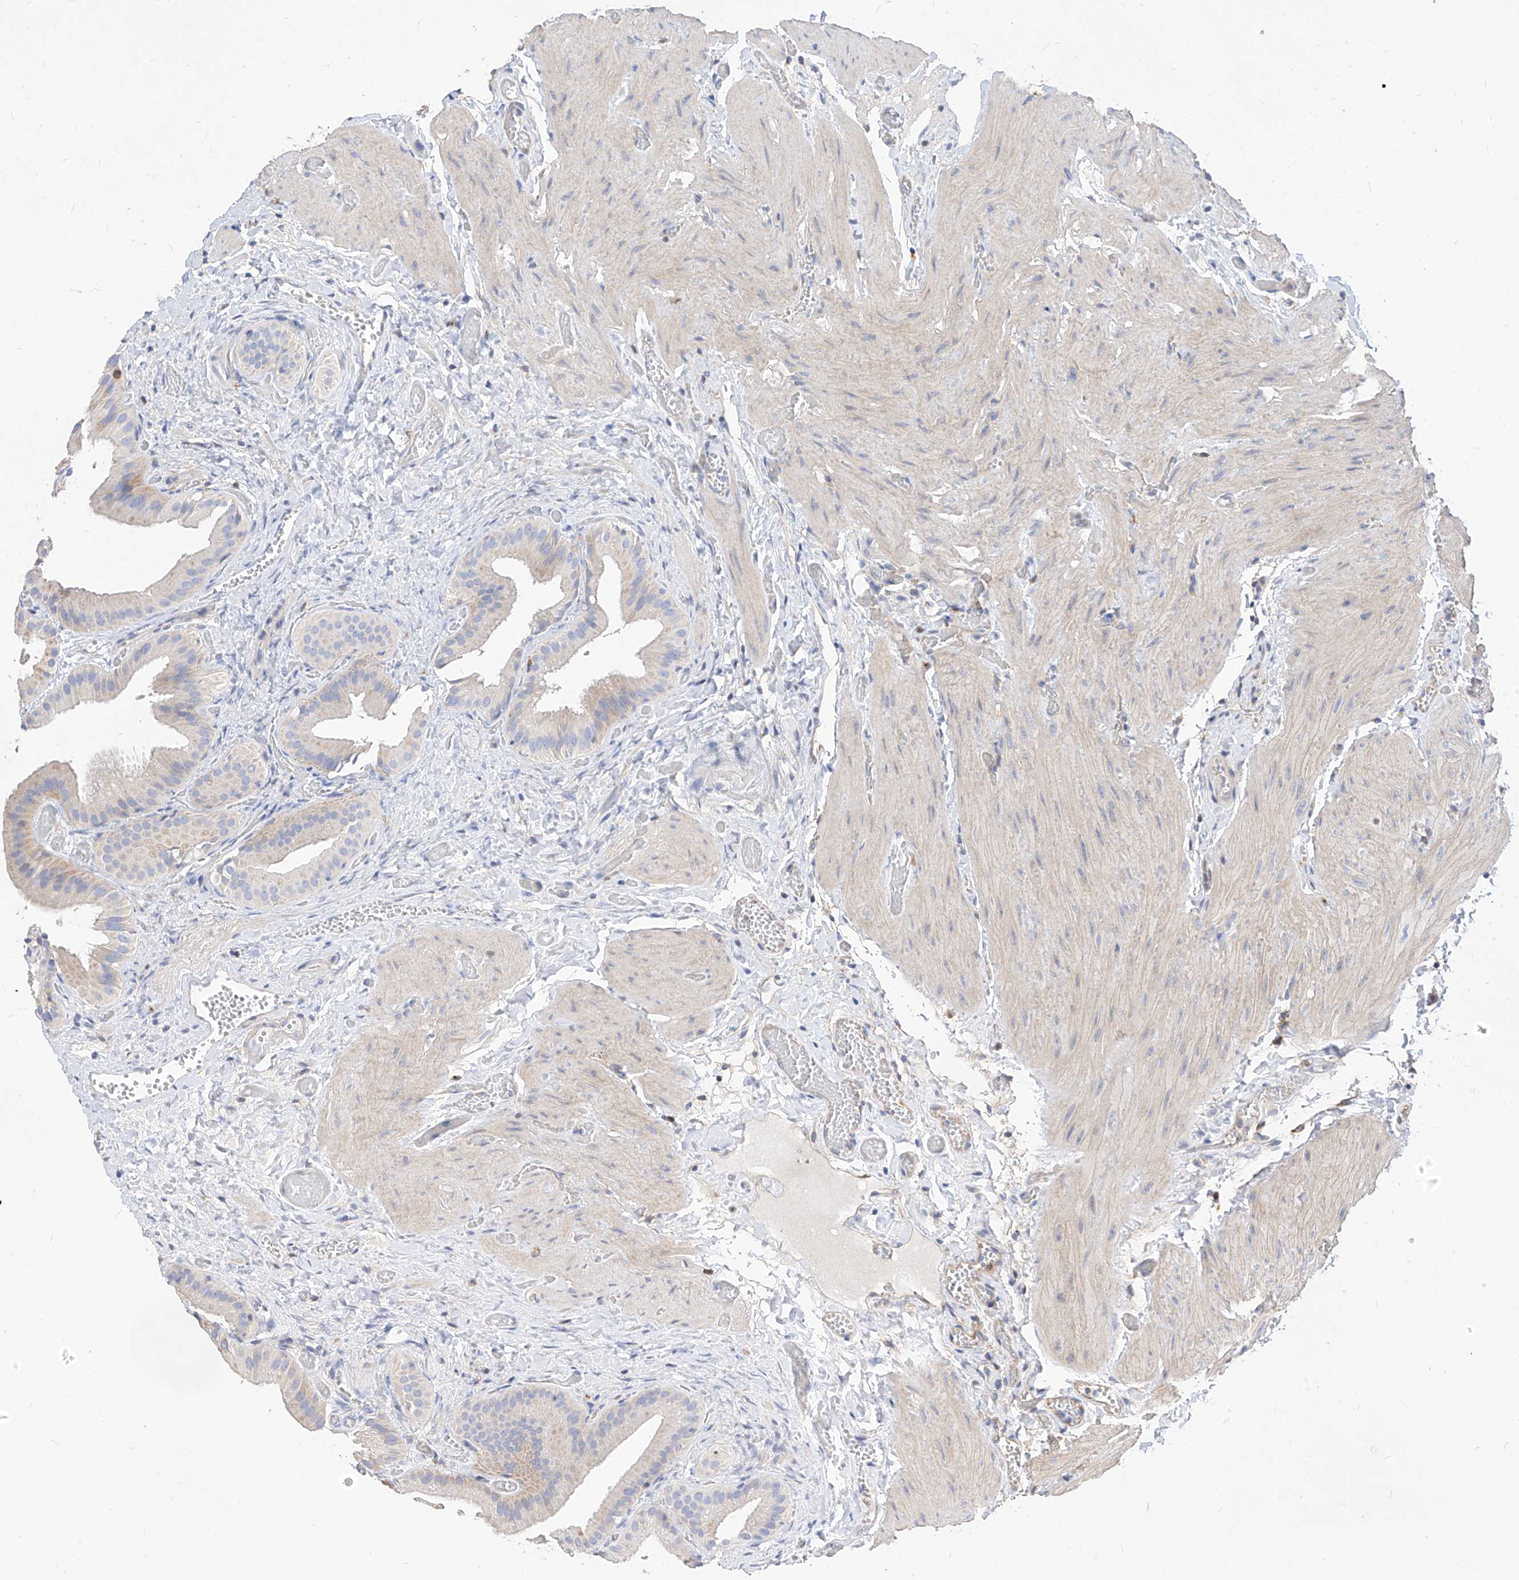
{"staining": {"intensity": "weak", "quantity": "<25%", "location": "cytoplasmic/membranous"}, "tissue": "gallbladder", "cell_type": "Glandular cells", "image_type": "normal", "snomed": [{"axis": "morphology", "description": "Normal tissue, NOS"}, {"axis": "topography", "description": "Gallbladder"}], "caption": "Image shows no protein staining in glandular cells of unremarkable gallbladder. (DAB (3,3'-diaminobenzidine) immunohistochemistry (IHC) visualized using brightfield microscopy, high magnification).", "gene": "SCGB2A1", "patient": {"sex": "female", "age": 64}}